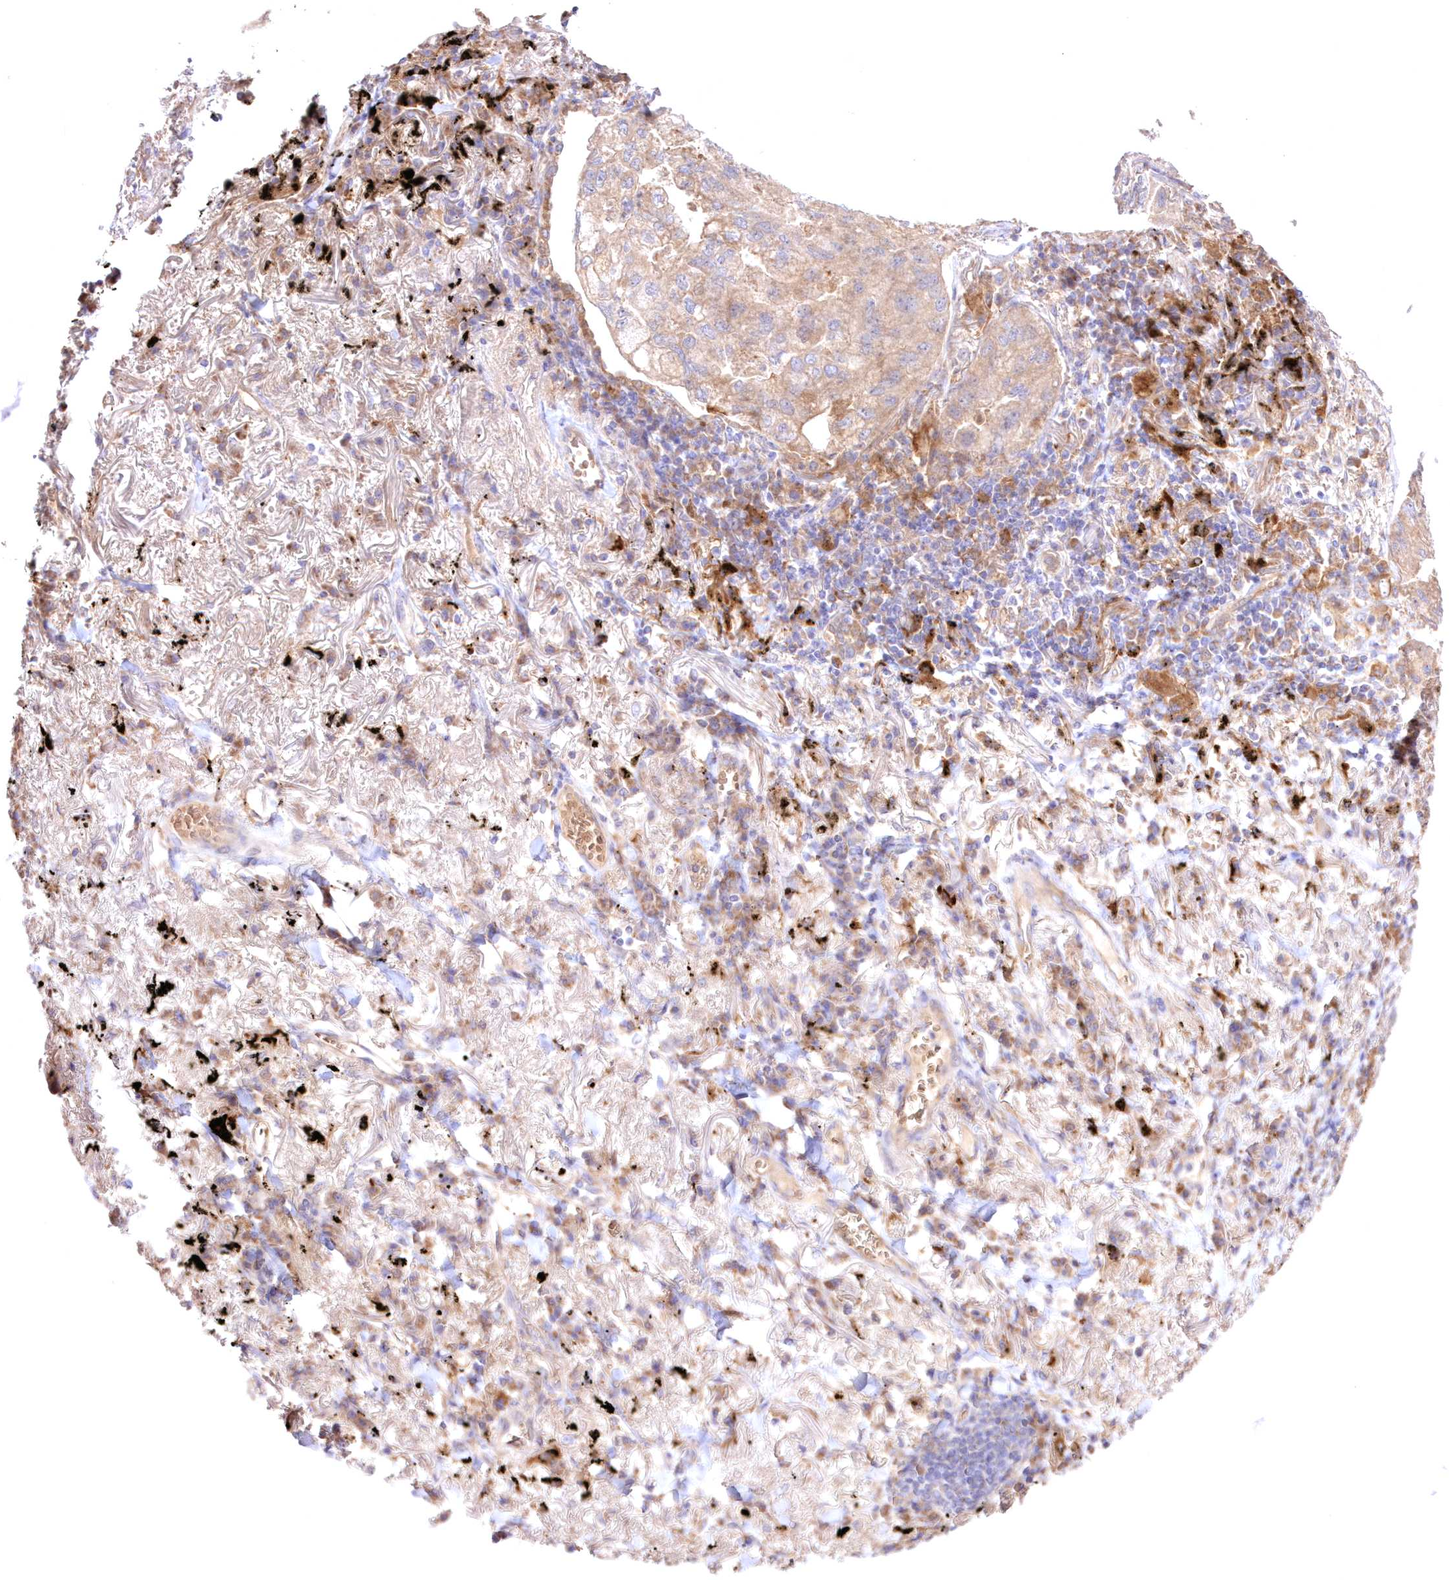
{"staining": {"intensity": "weak", "quantity": "25%-75%", "location": "cytoplasmic/membranous"}, "tissue": "lung cancer", "cell_type": "Tumor cells", "image_type": "cancer", "snomed": [{"axis": "morphology", "description": "Adenocarcinoma, NOS"}, {"axis": "topography", "description": "Lung"}], "caption": "A micrograph of lung adenocarcinoma stained for a protein reveals weak cytoplasmic/membranous brown staining in tumor cells.", "gene": "FCHO2", "patient": {"sex": "male", "age": 65}}